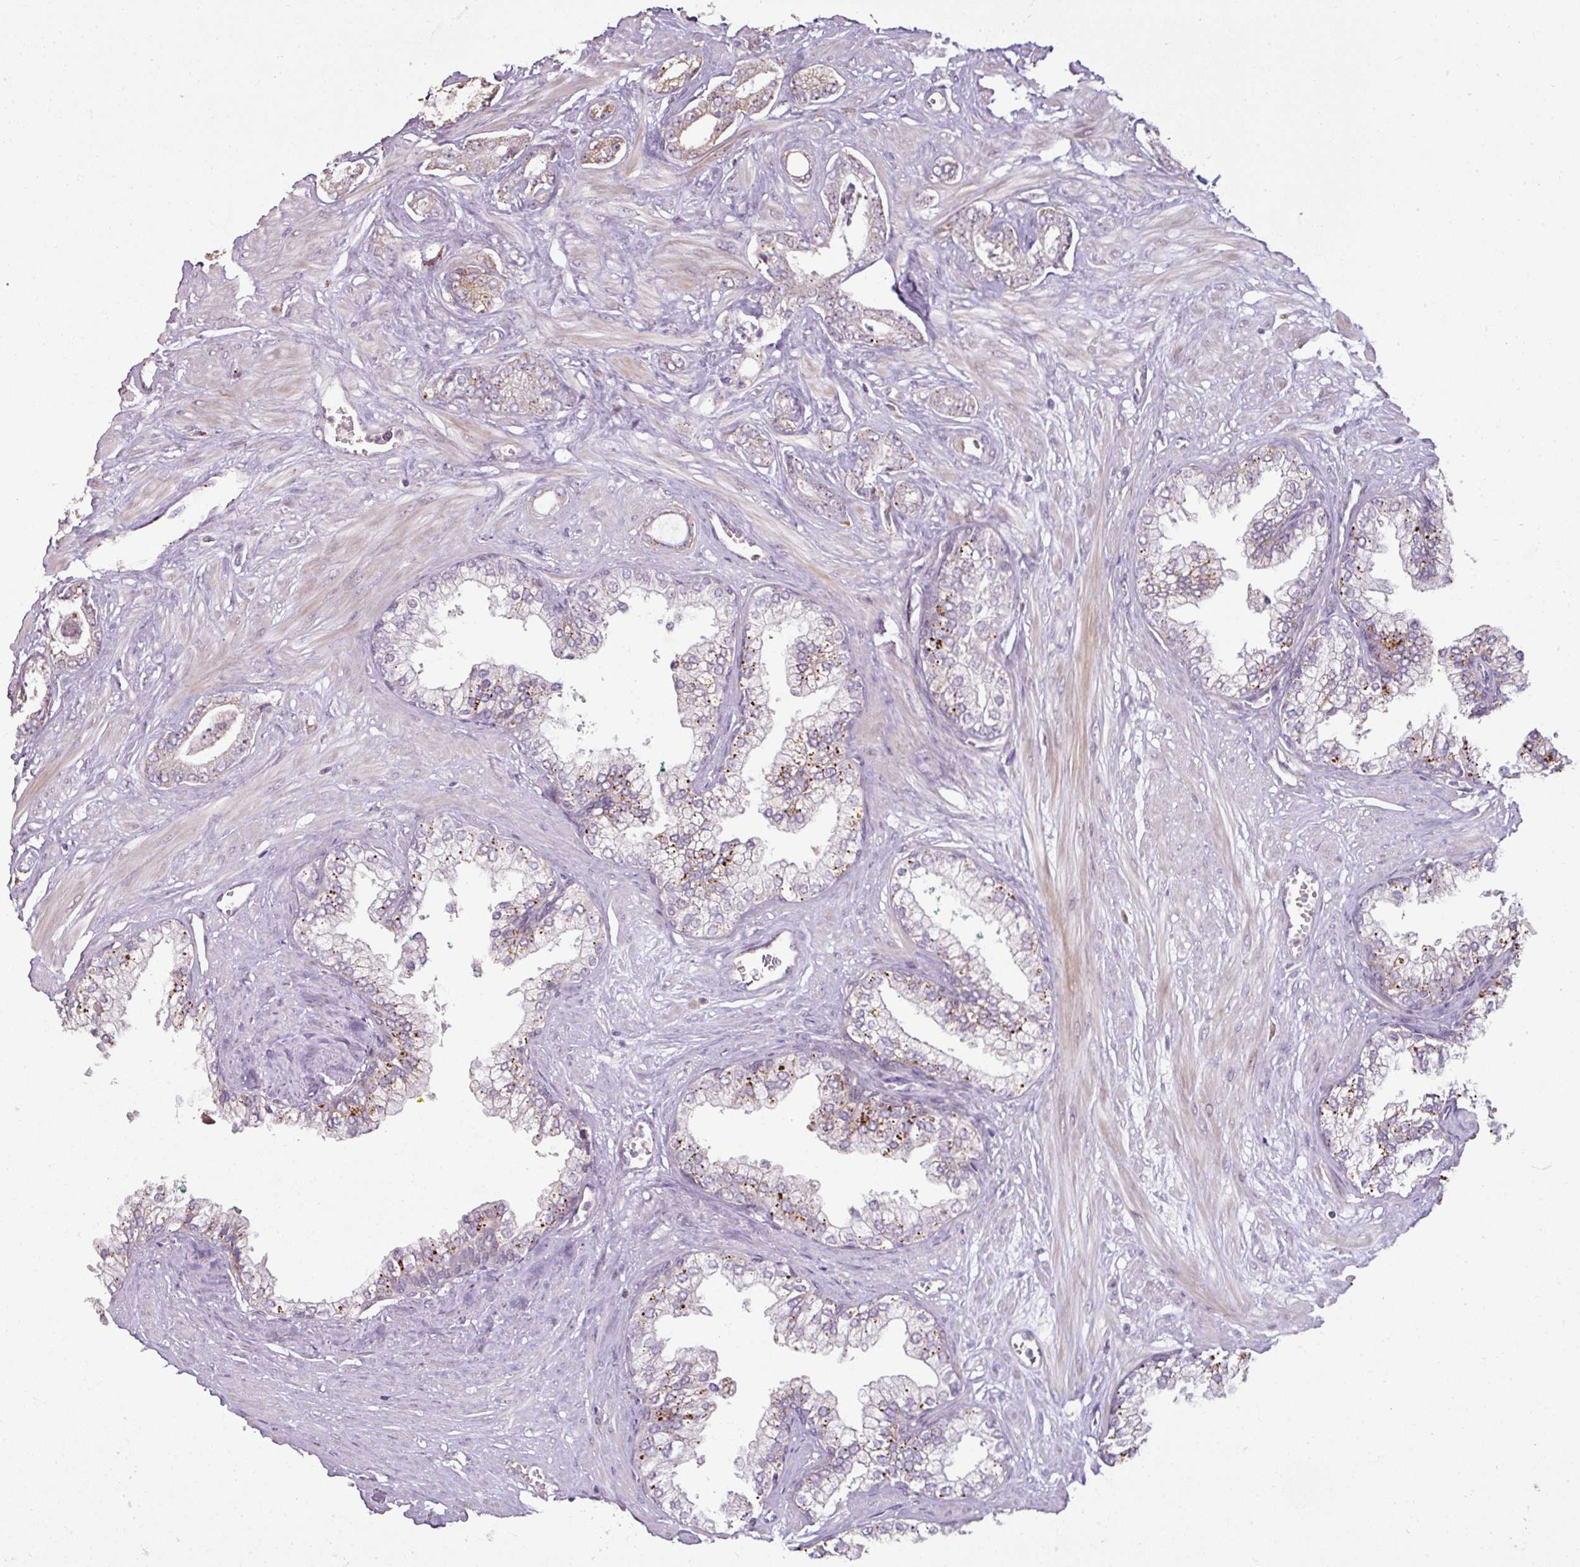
{"staining": {"intensity": "weak", "quantity": ">75%", "location": "cytoplasmic/membranous"}, "tissue": "prostate cancer", "cell_type": "Tumor cells", "image_type": "cancer", "snomed": [{"axis": "morphology", "description": "Adenocarcinoma, Low grade"}, {"axis": "topography", "description": "Prostate"}], "caption": "Immunohistochemical staining of adenocarcinoma (low-grade) (prostate) shows low levels of weak cytoplasmic/membranous staining in about >75% of tumor cells.", "gene": "CXCR5", "patient": {"sex": "male", "age": 60}}